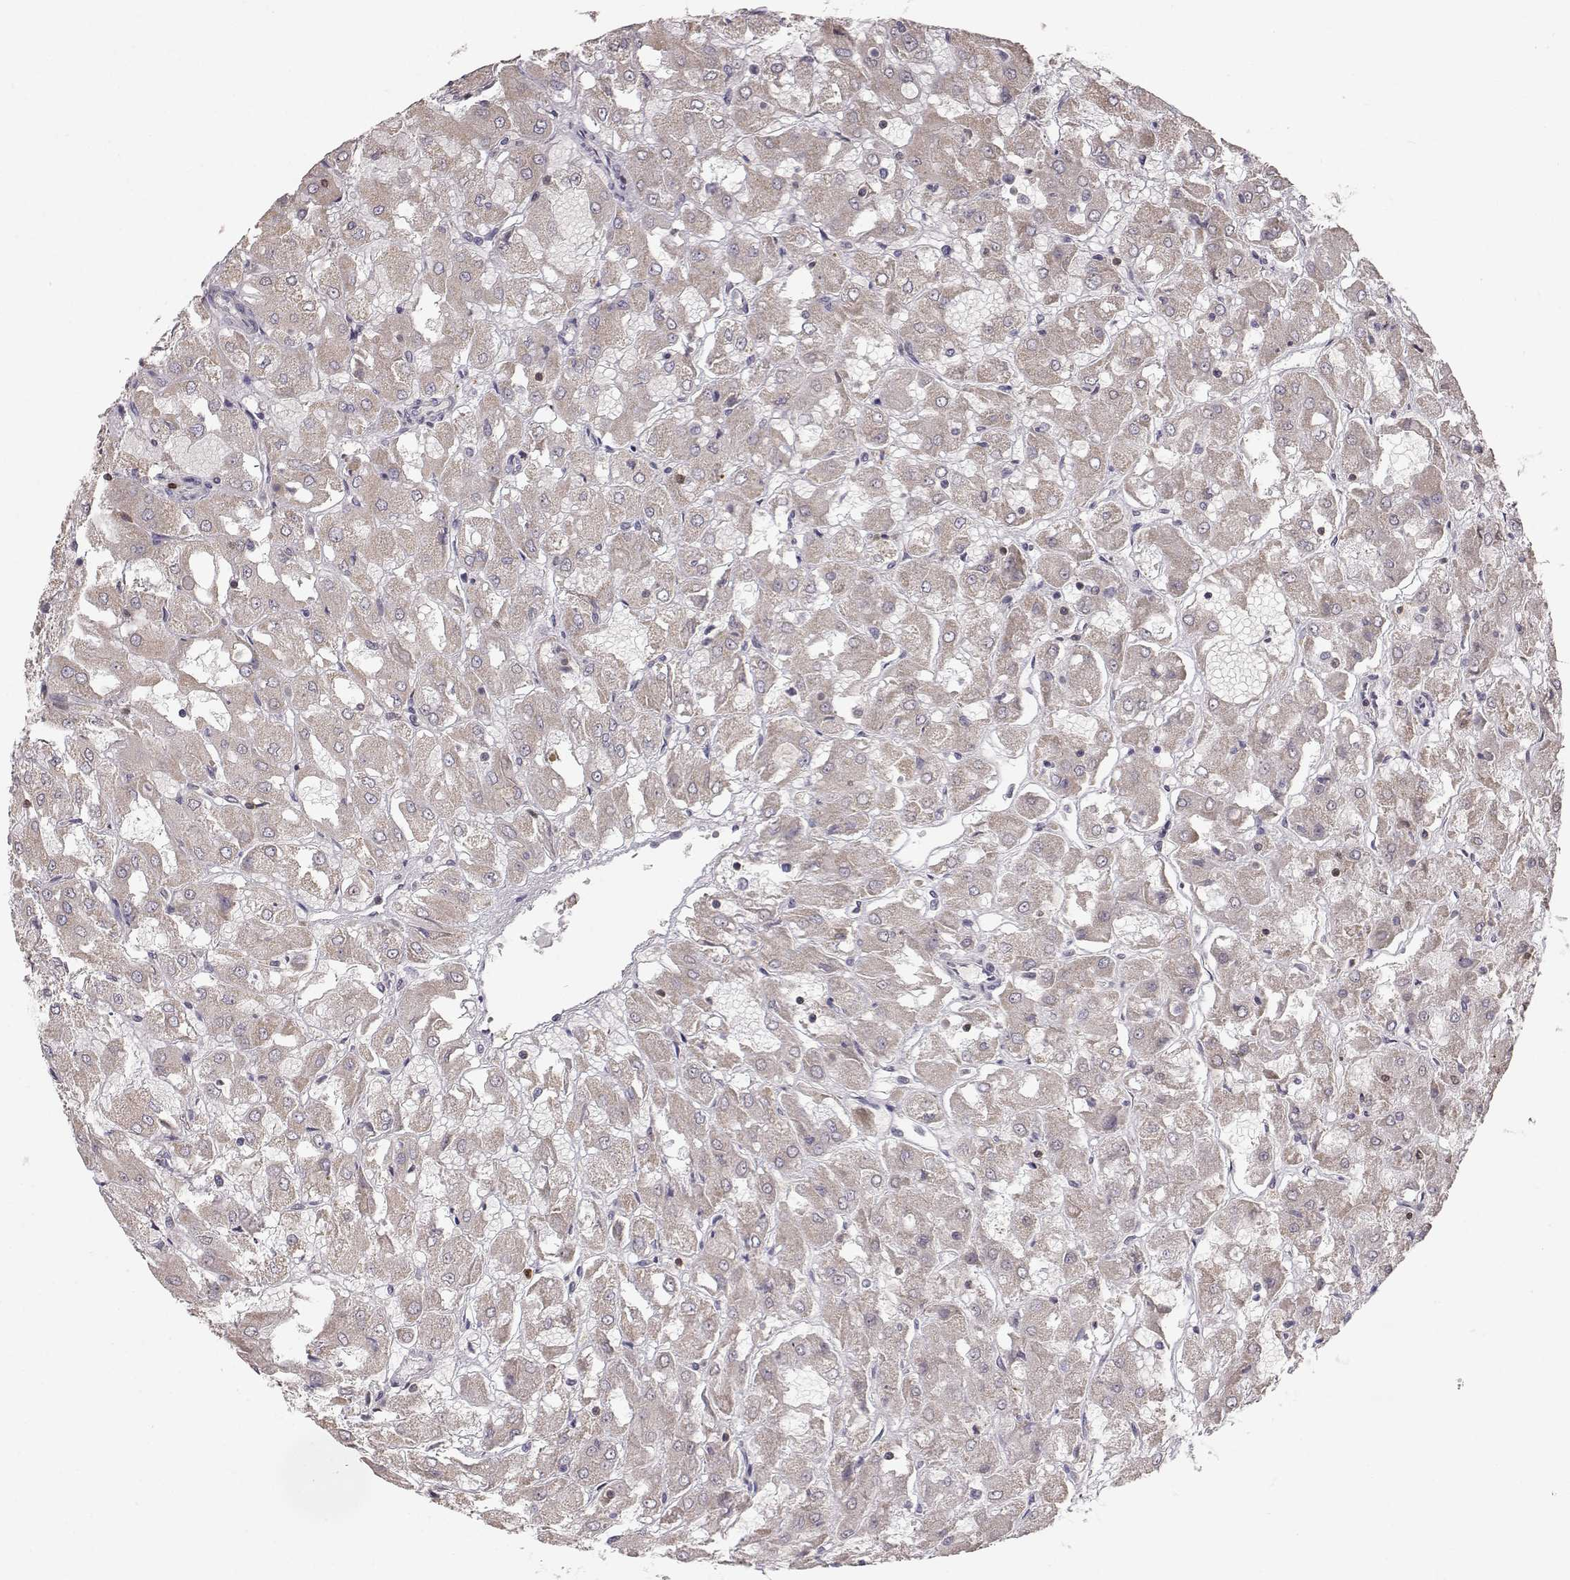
{"staining": {"intensity": "weak", "quantity": ">75%", "location": "cytoplasmic/membranous"}, "tissue": "renal cancer", "cell_type": "Tumor cells", "image_type": "cancer", "snomed": [{"axis": "morphology", "description": "Adenocarcinoma, NOS"}, {"axis": "topography", "description": "Kidney"}], "caption": "Human adenocarcinoma (renal) stained with a protein marker shows weak staining in tumor cells.", "gene": "GRAP2", "patient": {"sex": "male", "age": 72}}